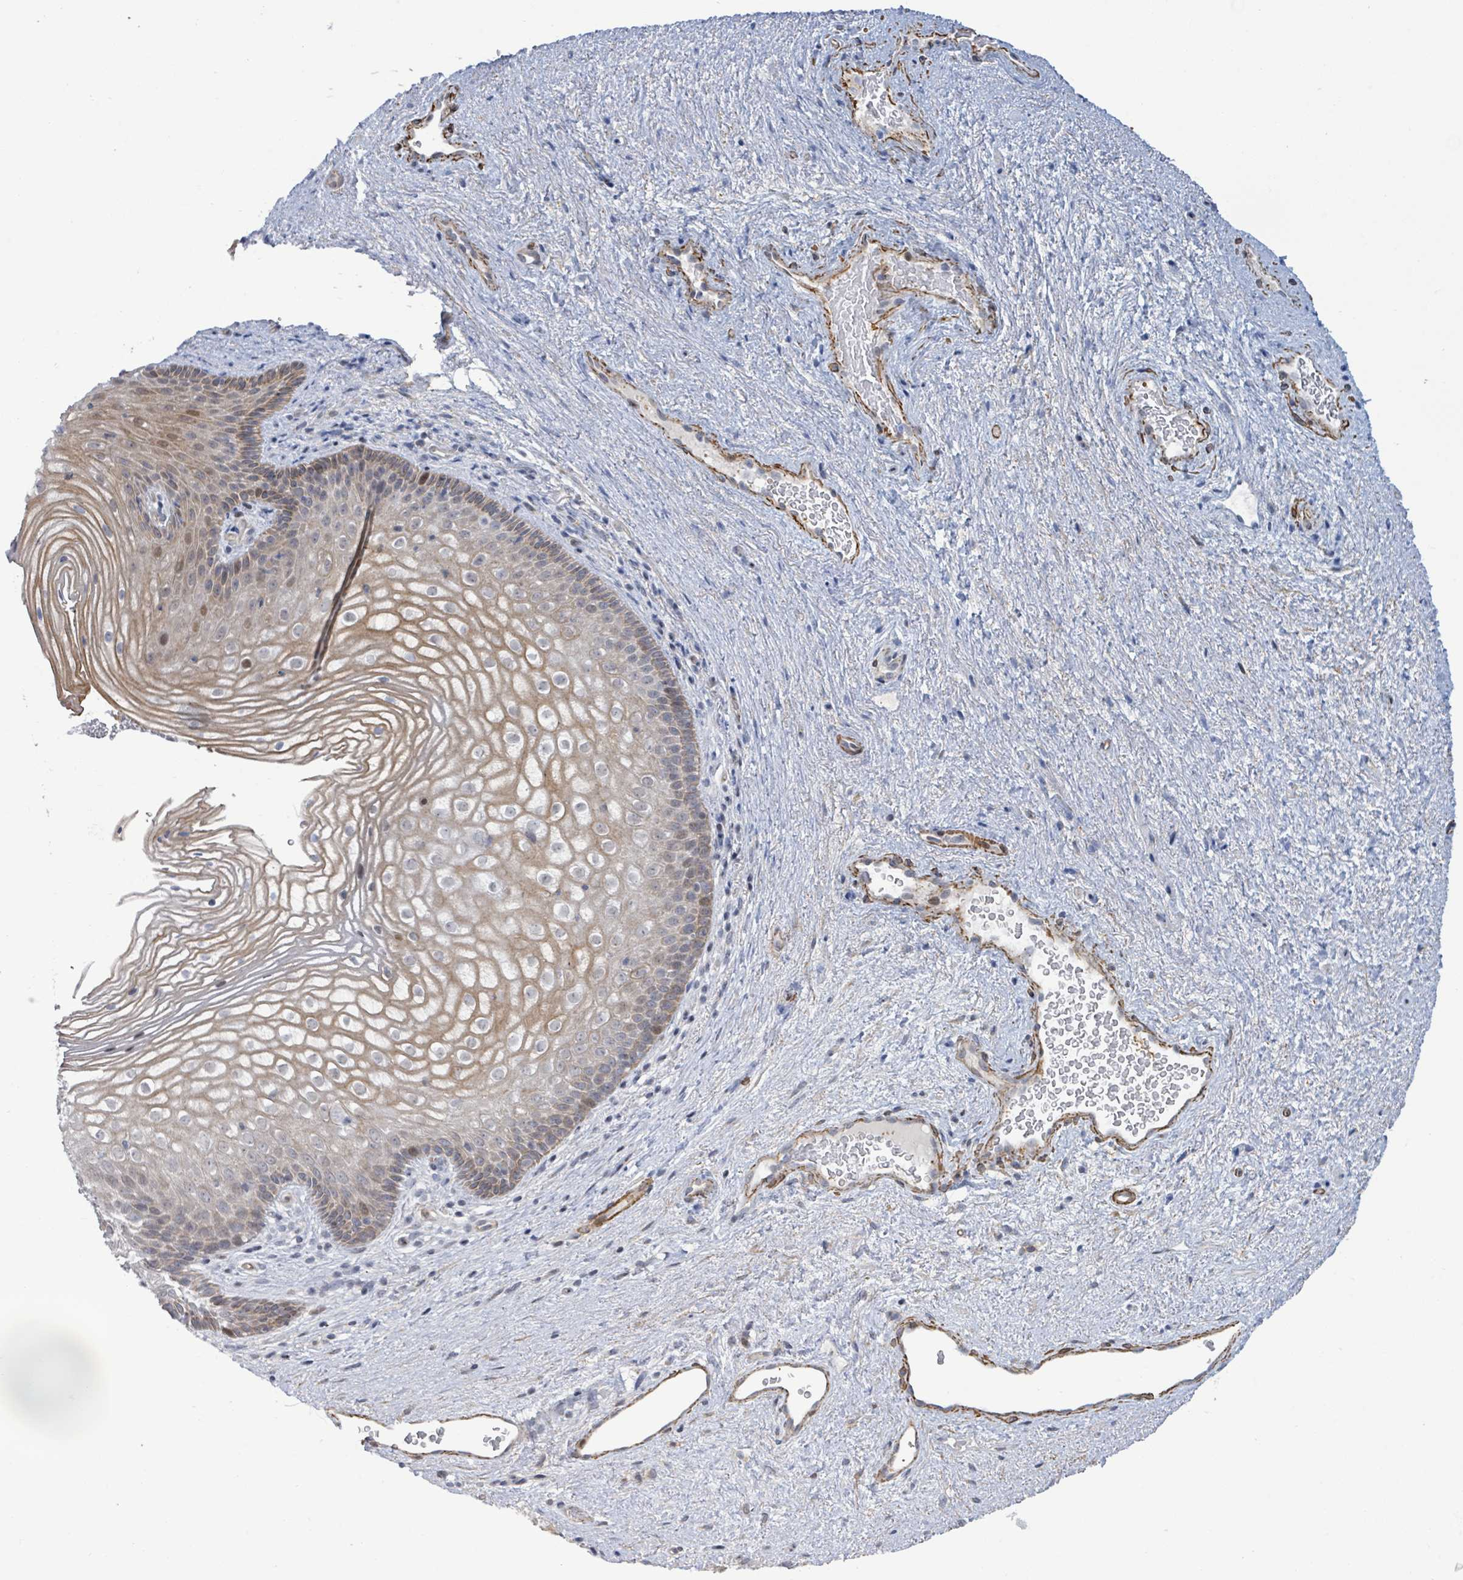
{"staining": {"intensity": "weak", "quantity": "<25%", "location": "cytoplasmic/membranous,nuclear"}, "tissue": "vagina", "cell_type": "Squamous epithelial cells", "image_type": "normal", "snomed": [{"axis": "morphology", "description": "Normal tissue, NOS"}, {"axis": "topography", "description": "Vagina"}], "caption": "Immunohistochemical staining of unremarkable vagina reveals no significant staining in squamous epithelial cells.", "gene": "DMRTC1B", "patient": {"sex": "female", "age": 47}}